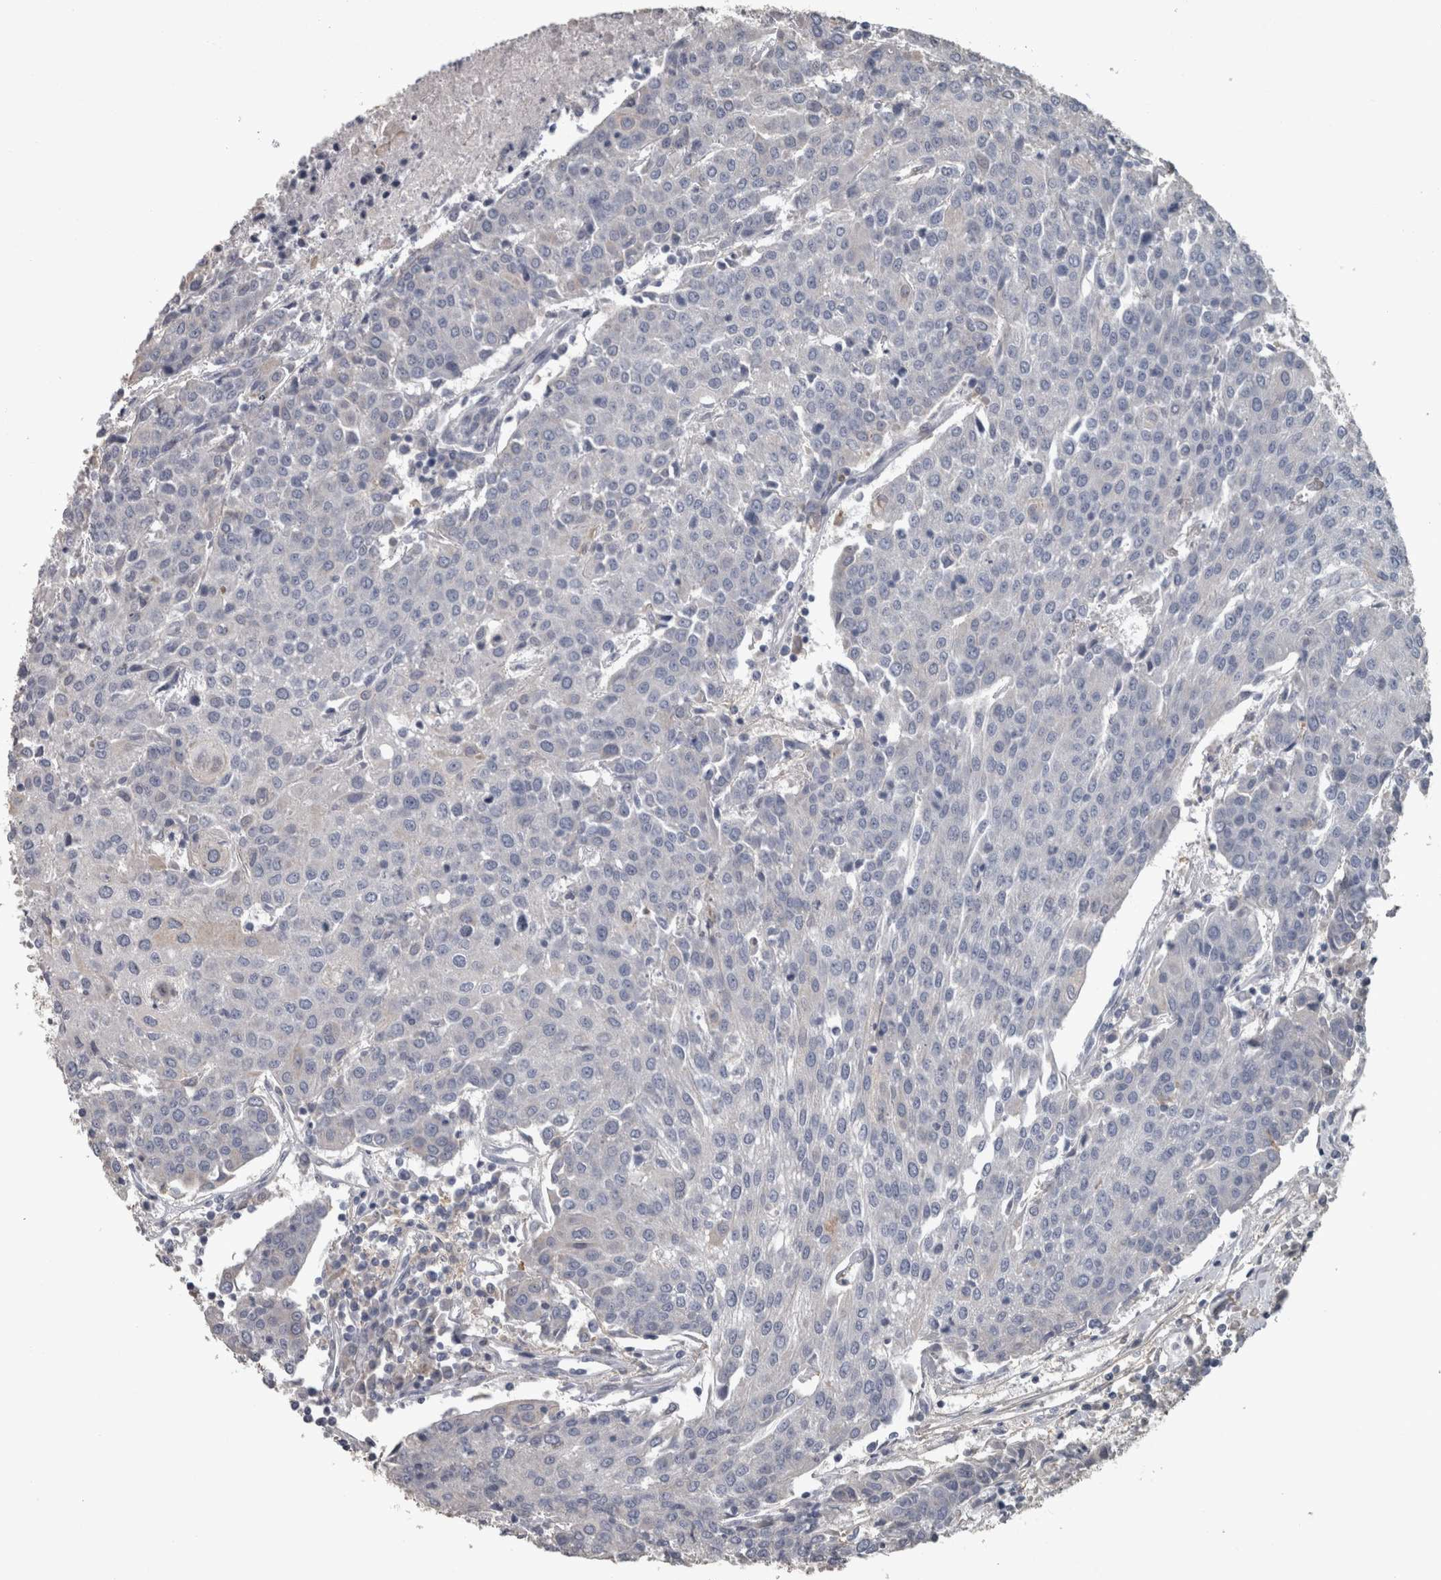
{"staining": {"intensity": "negative", "quantity": "none", "location": "none"}, "tissue": "urothelial cancer", "cell_type": "Tumor cells", "image_type": "cancer", "snomed": [{"axis": "morphology", "description": "Urothelial carcinoma, High grade"}, {"axis": "topography", "description": "Urinary bladder"}], "caption": "DAB (3,3'-diaminobenzidine) immunohistochemical staining of urothelial carcinoma (high-grade) demonstrates no significant positivity in tumor cells. (DAB (3,3'-diaminobenzidine) immunohistochemistry (IHC), high magnification).", "gene": "EFEMP2", "patient": {"sex": "female", "age": 85}}